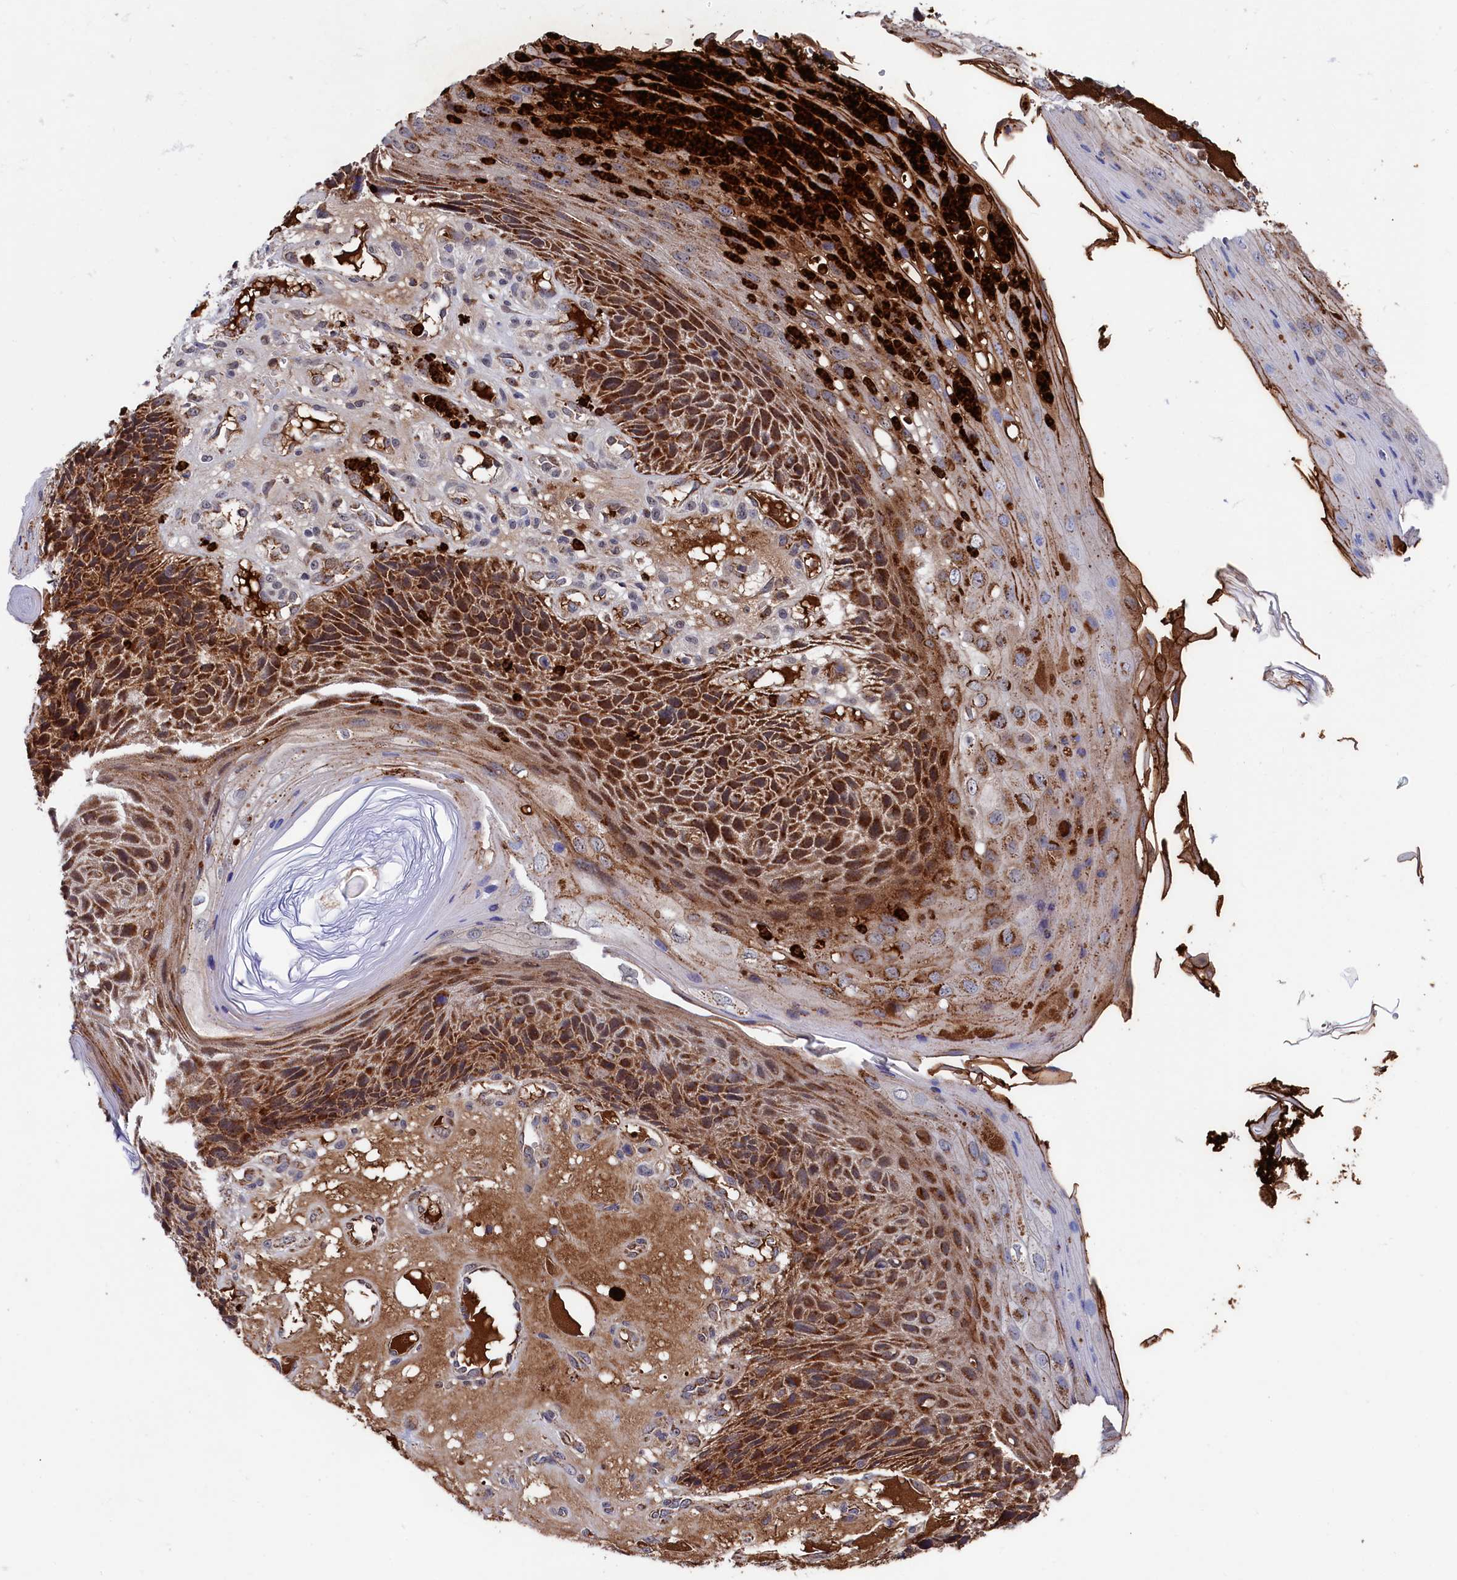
{"staining": {"intensity": "moderate", "quantity": ">75%", "location": "cytoplasmic/membranous"}, "tissue": "skin cancer", "cell_type": "Tumor cells", "image_type": "cancer", "snomed": [{"axis": "morphology", "description": "Squamous cell carcinoma, NOS"}, {"axis": "topography", "description": "Skin"}], "caption": "Protein staining of skin cancer tissue exhibits moderate cytoplasmic/membranous positivity in approximately >75% of tumor cells.", "gene": "CHCHD1", "patient": {"sex": "female", "age": 88}}